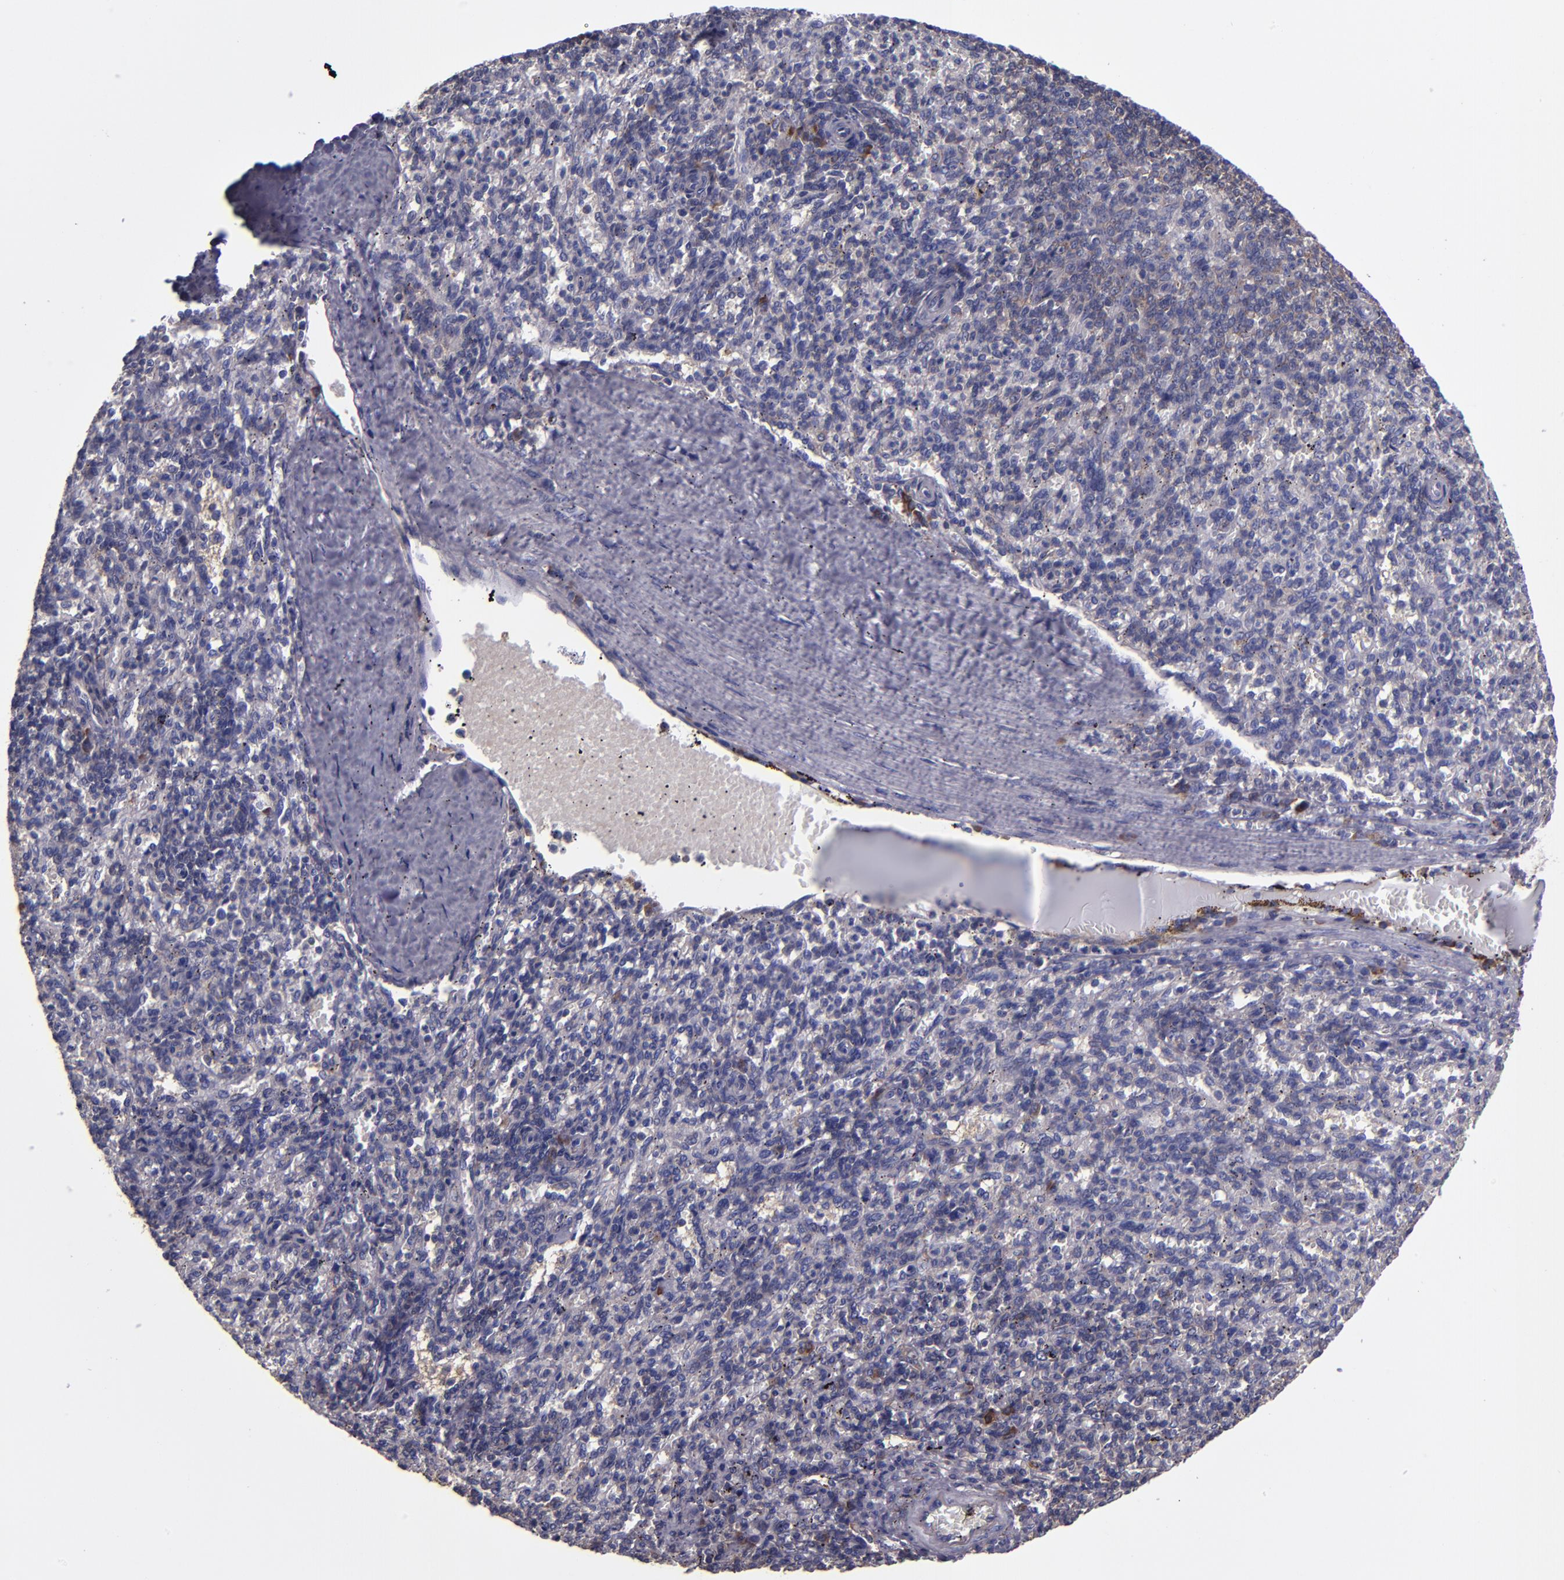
{"staining": {"intensity": "moderate", "quantity": "<25%", "location": "cytoplasmic/membranous"}, "tissue": "spleen", "cell_type": "Cells in red pulp", "image_type": "normal", "snomed": [{"axis": "morphology", "description": "Normal tissue, NOS"}, {"axis": "topography", "description": "Spleen"}], "caption": "The immunohistochemical stain highlights moderate cytoplasmic/membranous expression in cells in red pulp of benign spleen. The protein is shown in brown color, while the nuclei are stained blue.", "gene": "CARS1", "patient": {"sex": "female", "age": 10}}